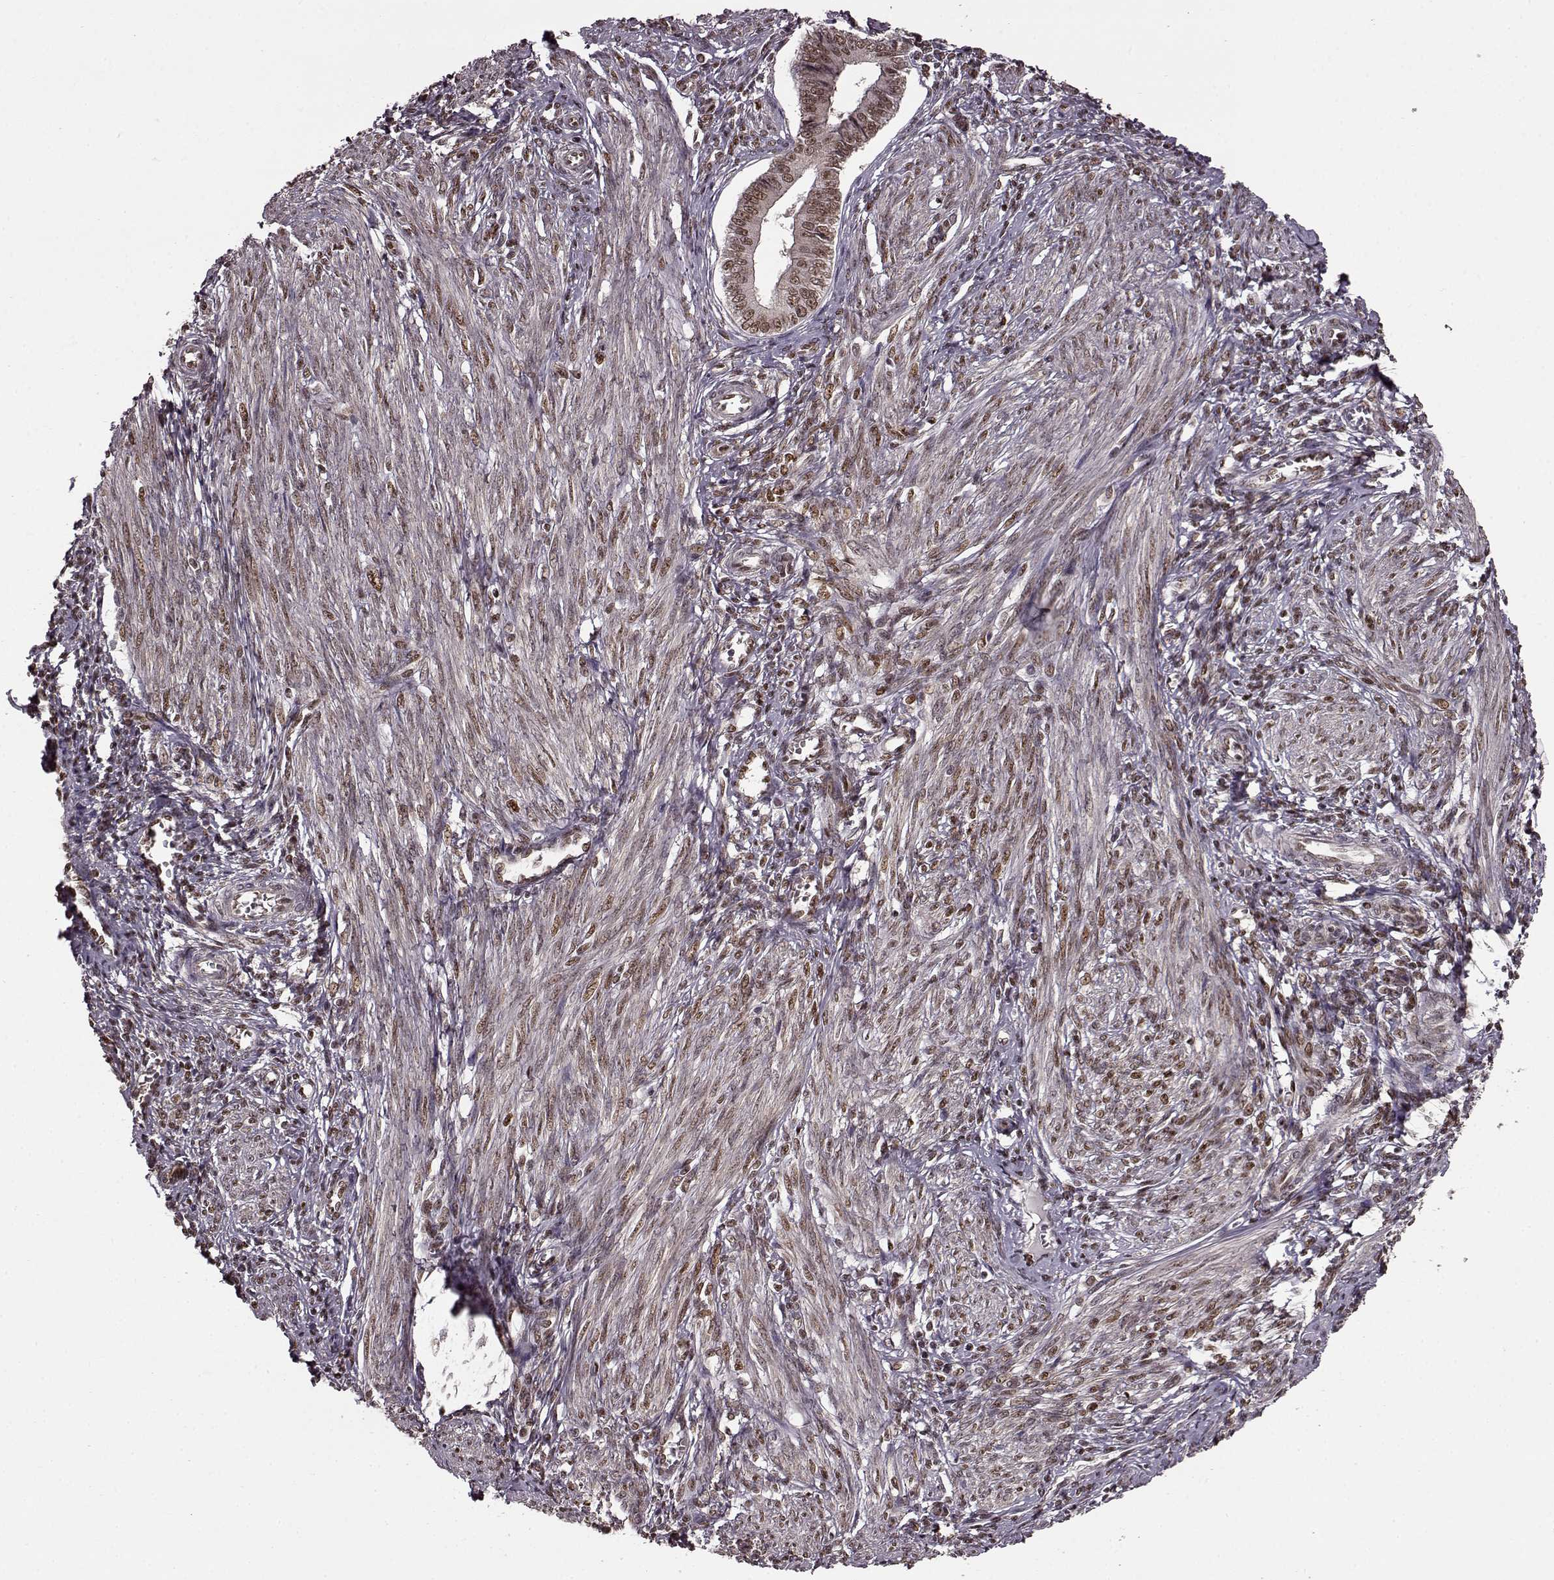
{"staining": {"intensity": "moderate", "quantity": ">75%", "location": "nuclear"}, "tissue": "endometrium", "cell_type": "Cells in endometrial stroma", "image_type": "normal", "snomed": [{"axis": "morphology", "description": "Normal tissue, NOS"}, {"axis": "topography", "description": "Endometrium"}], "caption": "Benign endometrium demonstrates moderate nuclear positivity in about >75% of cells in endometrial stroma The staining was performed using DAB, with brown indicating positive protein expression. Nuclei are stained blue with hematoxylin..", "gene": "FTO", "patient": {"sex": "female", "age": 42}}